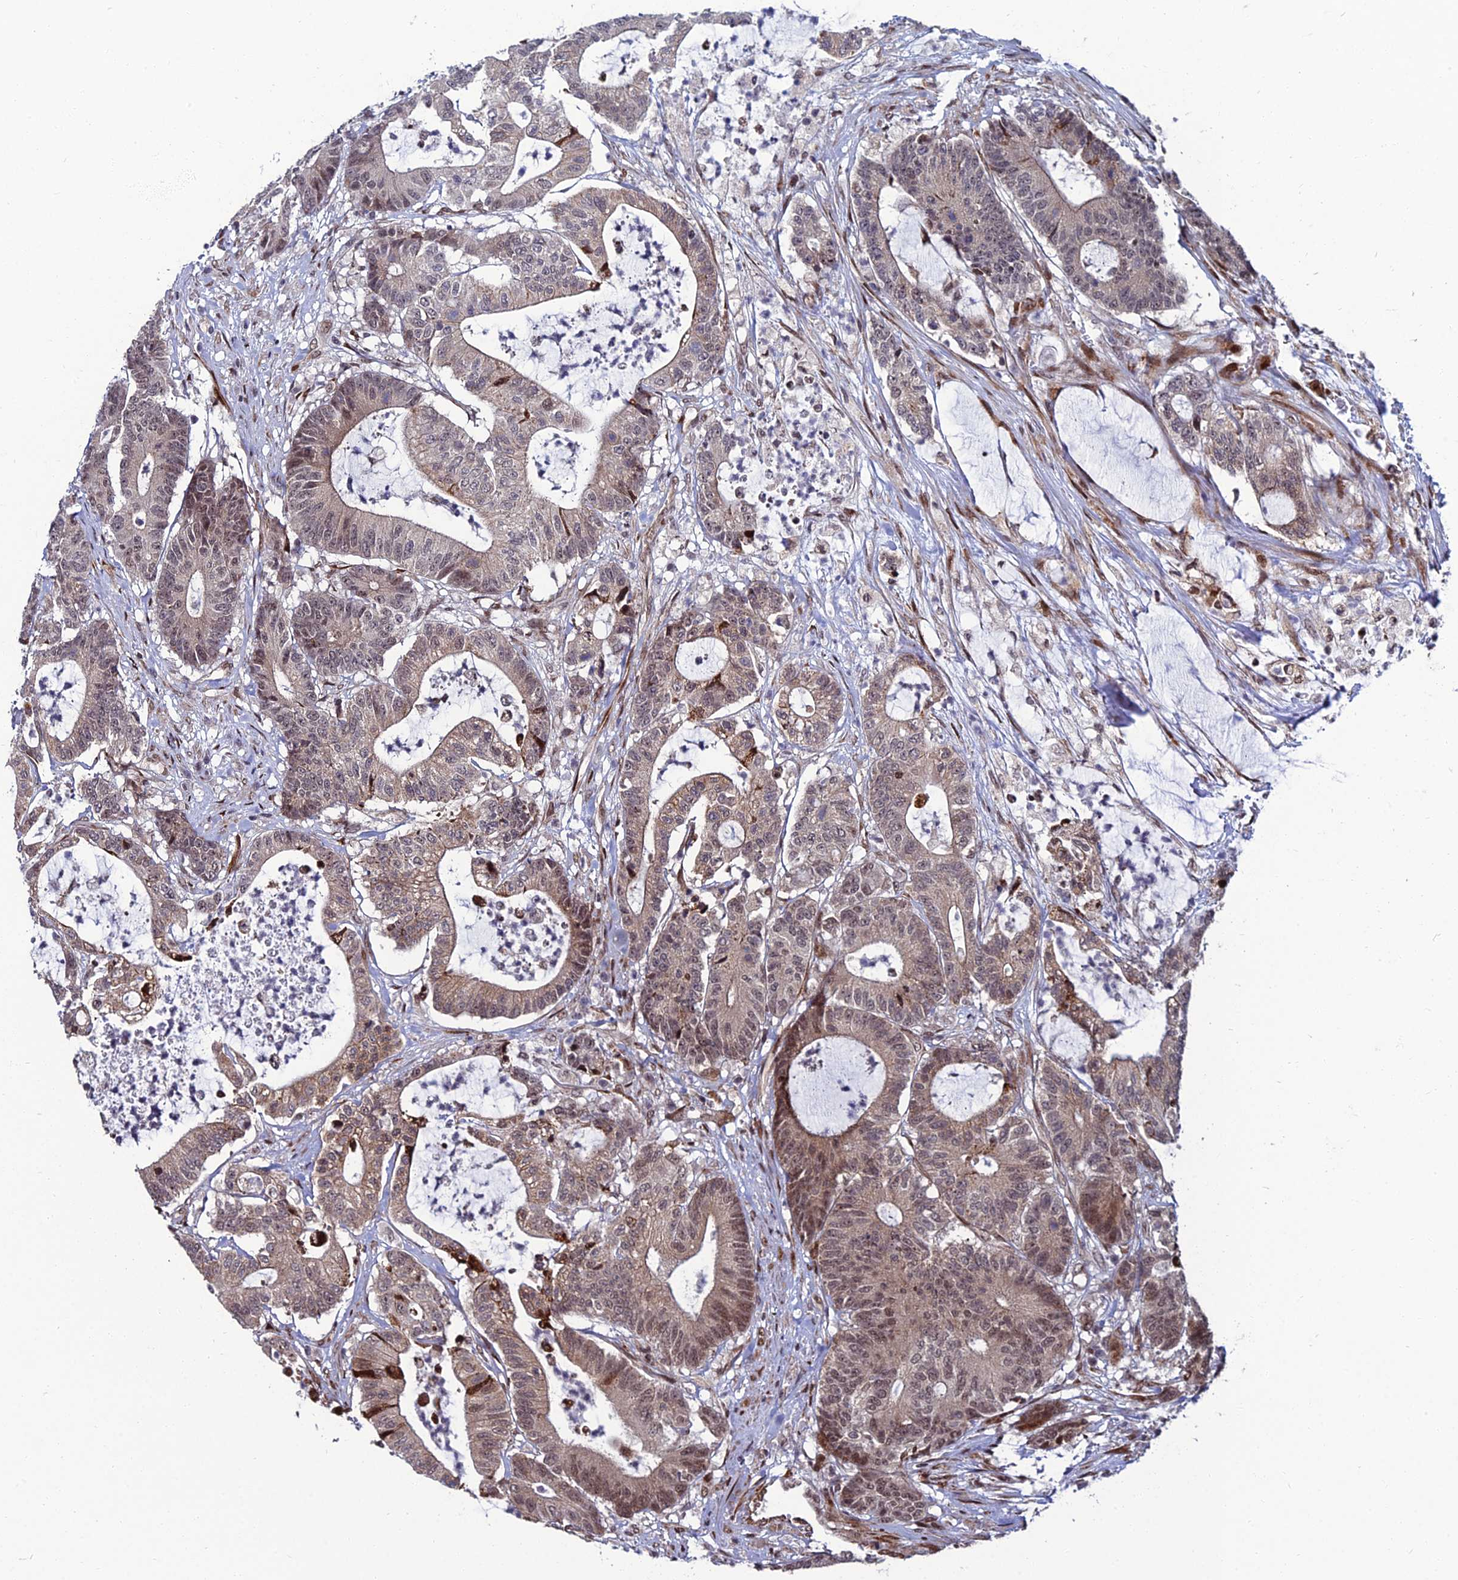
{"staining": {"intensity": "moderate", "quantity": ">75%", "location": "cytoplasmic/membranous,nuclear"}, "tissue": "colorectal cancer", "cell_type": "Tumor cells", "image_type": "cancer", "snomed": [{"axis": "morphology", "description": "Adenocarcinoma, NOS"}, {"axis": "topography", "description": "Colon"}], "caption": "Tumor cells reveal moderate cytoplasmic/membranous and nuclear positivity in approximately >75% of cells in adenocarcinoma (colorectal).", "gene": "ZNF668", "patient": {"sex": "female", "age": 84}}